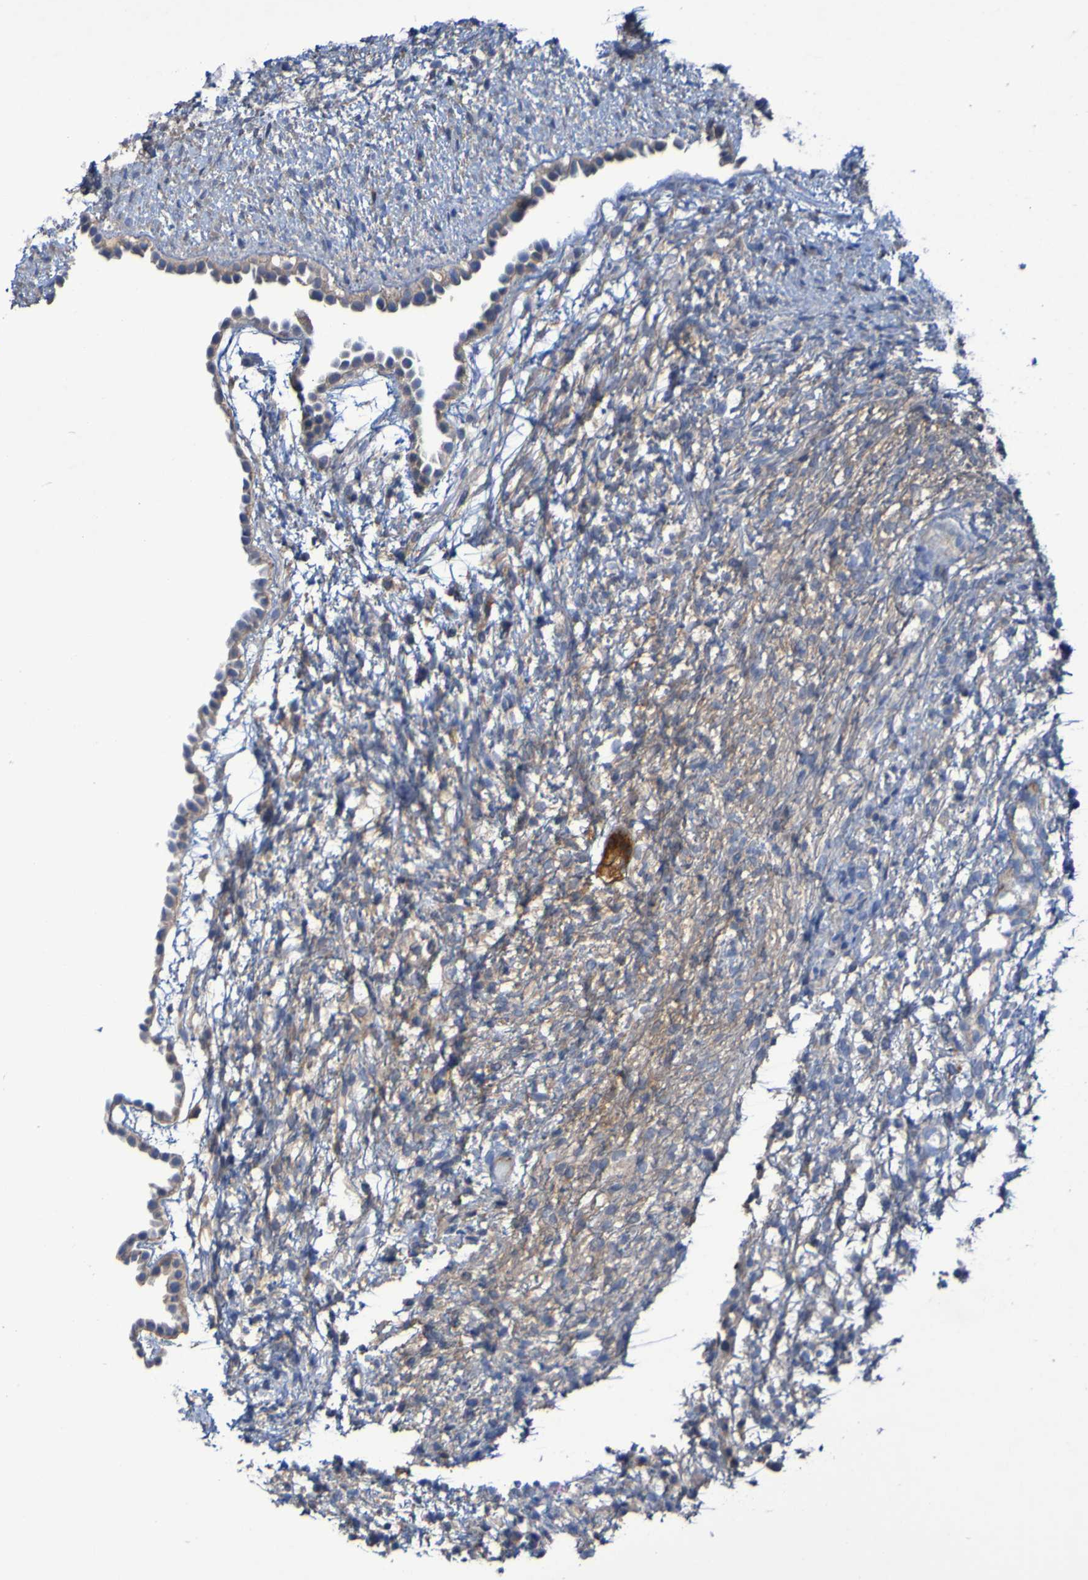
{"staining": {"intensity": "strong", "quantity": ">75%", "location": "cytoplasmic/membranous"}, "tissue": "ovary", "cell_type": "Follicle cells", "image_type": "normal", "snomed": [{"axis": "morphology", "description": "Normal tissue, NOS"}, {"axis": "morphology", "description": "Cyst, NOS"}, {"axis": "topography", "description": "Ovary"}], "caption": "Immunohistochemistry (DAB) staining of normal human ovary displays strong cytoplasmic/membranous protein positivity in about >75% of follicle cells. (brown staining indicates protein expression, while blue staining denotes nuclei).", "gene": "ARHGEF16", "patient": {"sex": "female", "age": 18}}